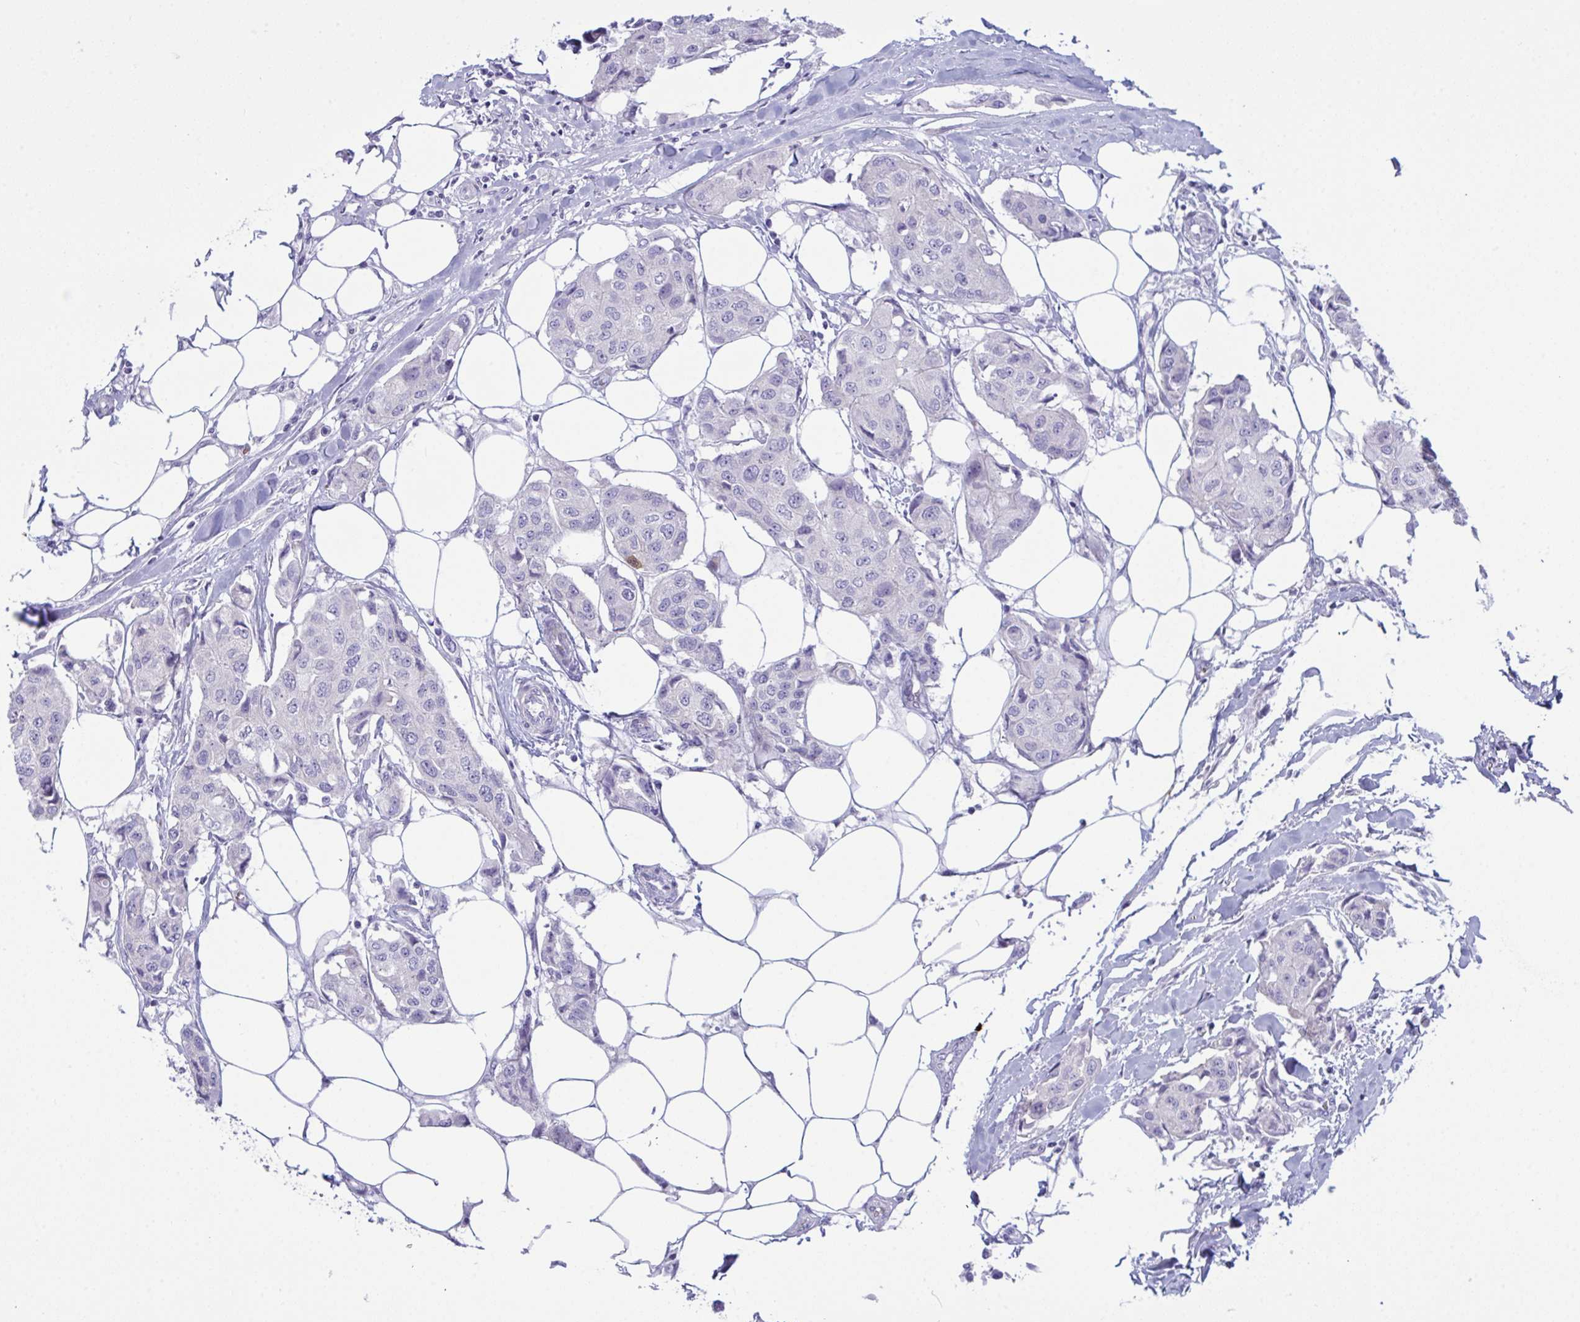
{"staining": {"intensity": "negative", "quantity": "none", "location": "none"}, "tissue": "breast cancer", "cell_type": "Tumor cells", "image_type": "cancer", "snomed": [{"axis": "morphology", "description": "Duct carcinoma"}, {"axis": "topography", "description": "Breast"}, {"axis": "topography", "description": "Lymph node"}], "caption": "Immunohistochemistry photomicrograph of neoplastic tissue: breast cancer (infiltrating ductal carcinoma) stained with DAB exhibits no significant protein staining in tumor cells.", "gene": "ZNF684", "patient": {"sex": "female", "age": 80}}